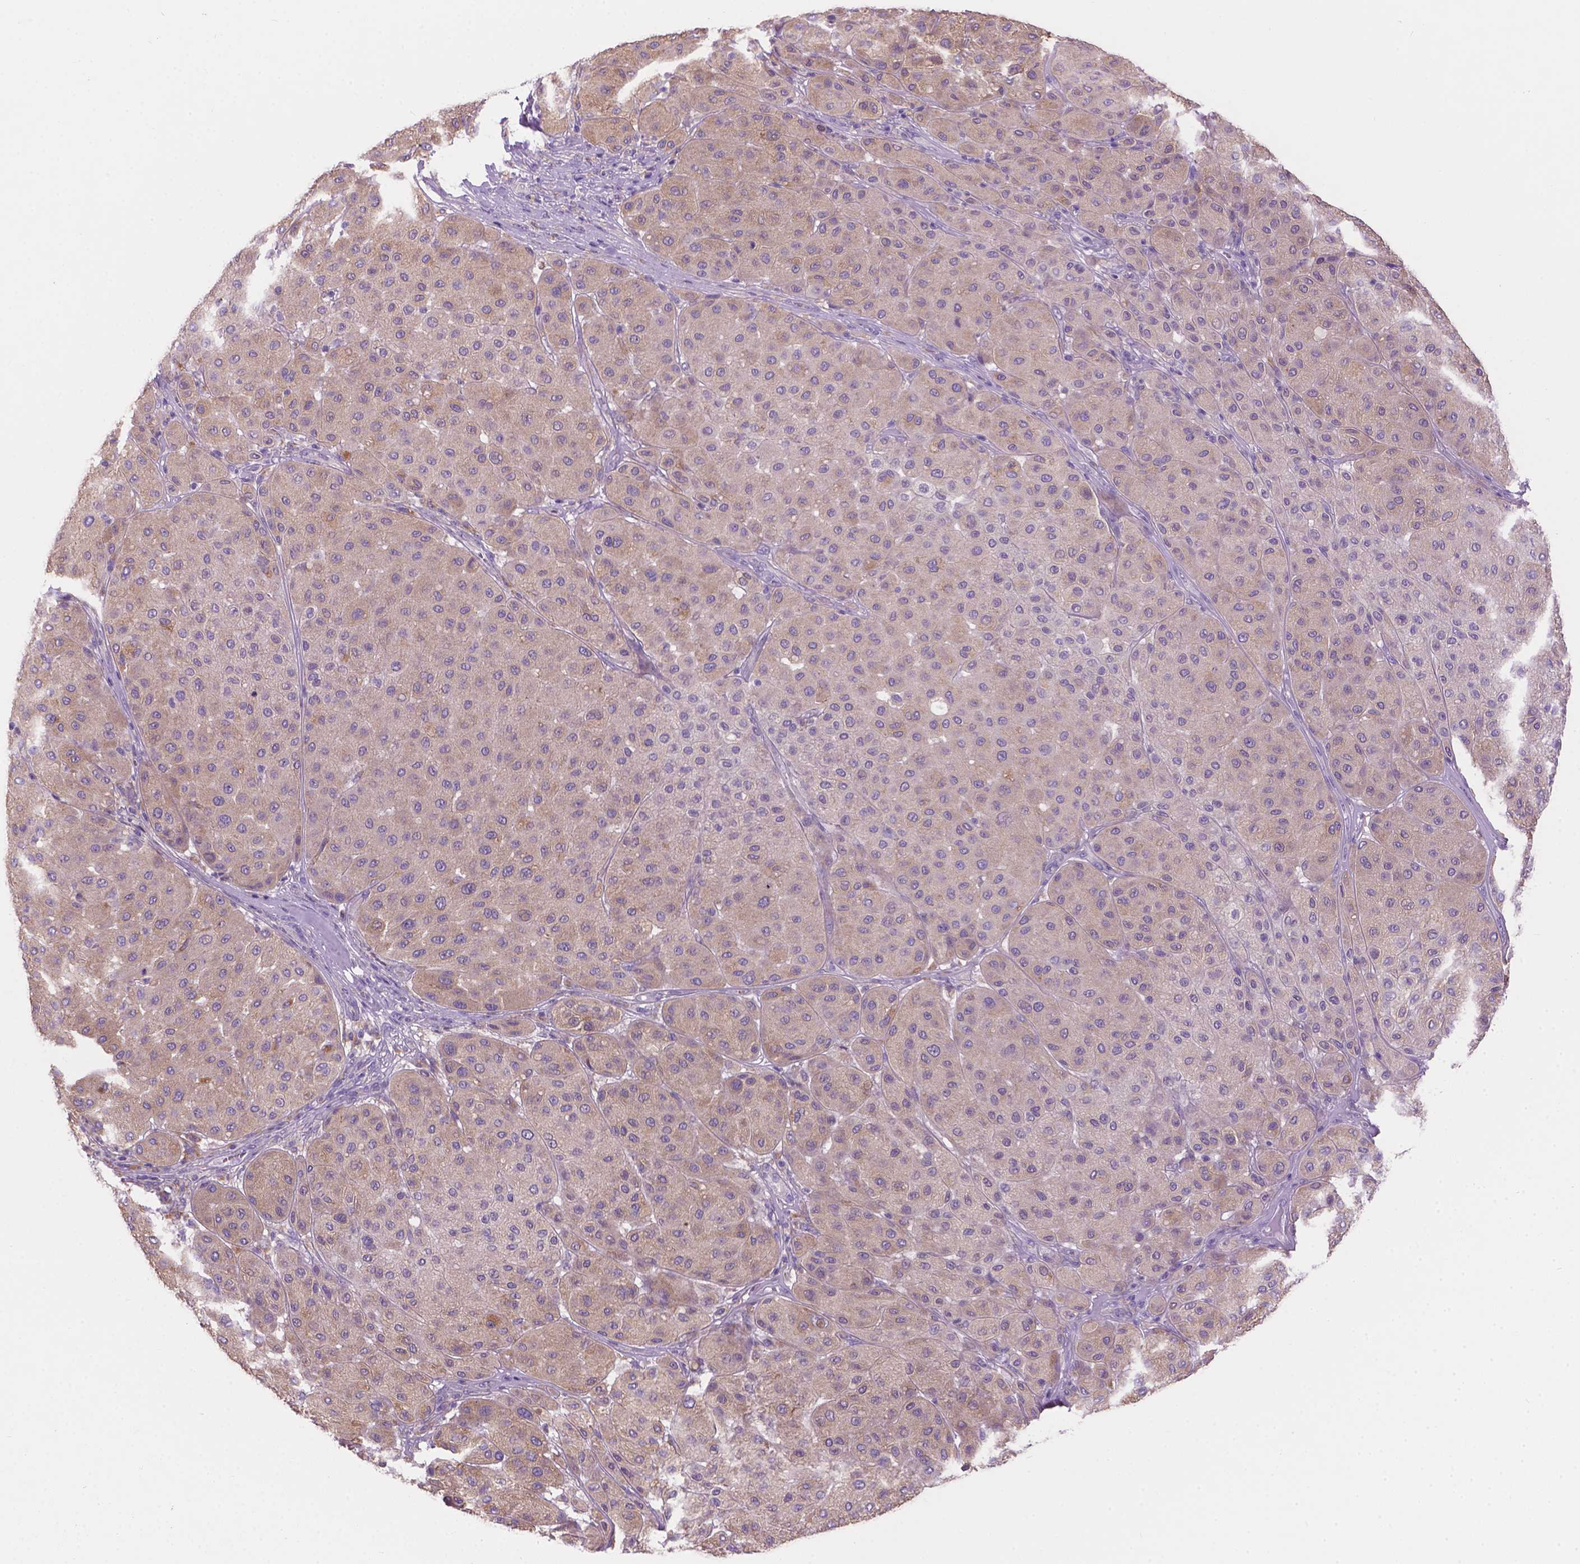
{"staining": {"intensity": "weak", "quantity": "25%-75%", "location": "cytoplasmic/membranous"}, "tissue": "melanoma", "cell_type": "Tumor cells", "image_type": "cancer", "snomed": [{"axis": "morphology", "description": "Malignant melanoma, Metastatic site"}, {"axis": "topography", "description": "Smooth muscle"}], "caption": "Melanoma tissue displays weak cytoplasmic/membranous positivity in approximately 25%-75% of tumor cells, visualized by immunohistochemistry.", "gene": "CDH7", "patient": {"sex": "male", "age": 41}}